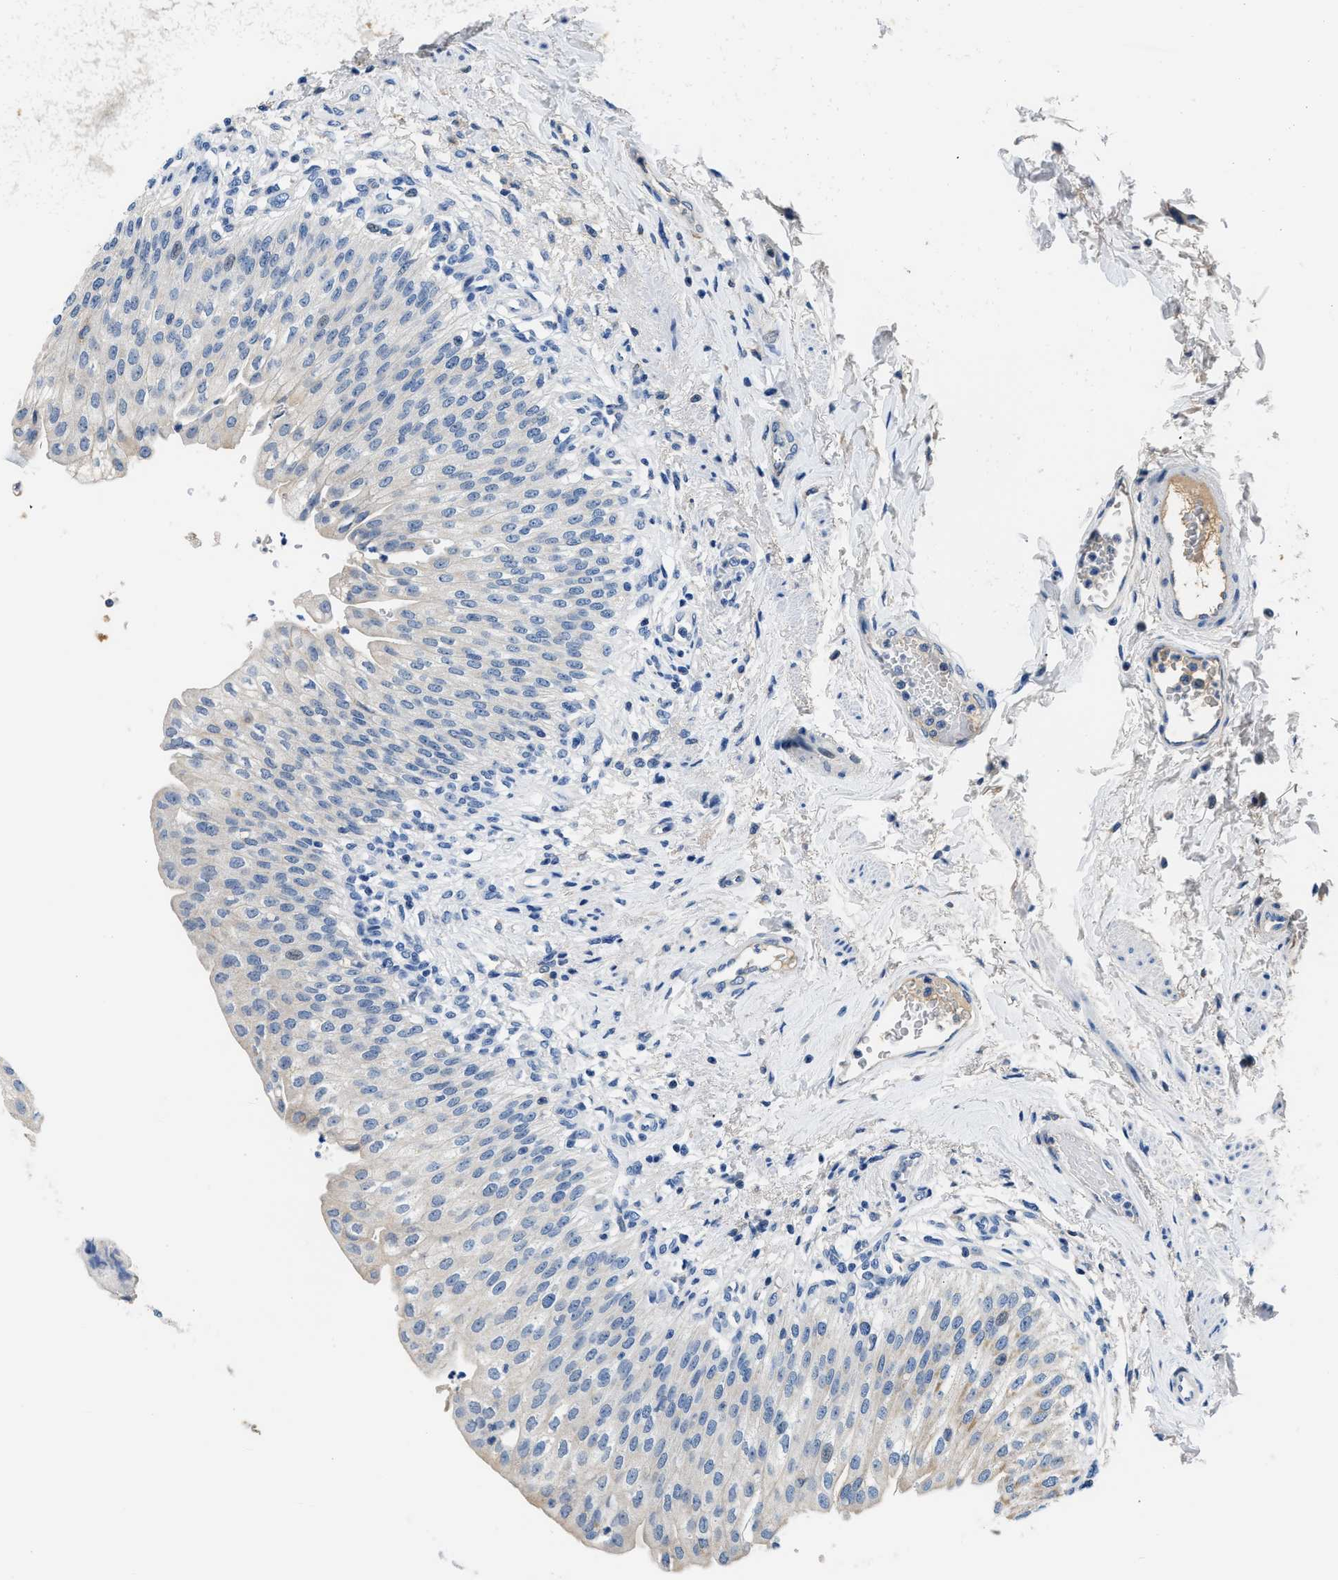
{"staining": {"intensity": "moderate", "quantity": "<25%", "location": "cytoplasmic/membranous"}, "tissue": "urinary bladder", "cell_type": "Urothelial cells", "image_type": "normal", "snomed": [{"axis": "morphology", "description": "Normal tissue, NOS"}, {"axis": "topography", "description": "Urinary bladder"}], "caption": "Urothelial cells display low levels of moderate cytoplasmic/membranous positivity in approximately <25% of cells in benign human urinary bladder. (DAB (3,3'-diaminobenzidine) IHC, brown staining for protein, blue staining for nuclei).", "gene": "PCK2", "patient": {"sex": "female", "age": 60}}